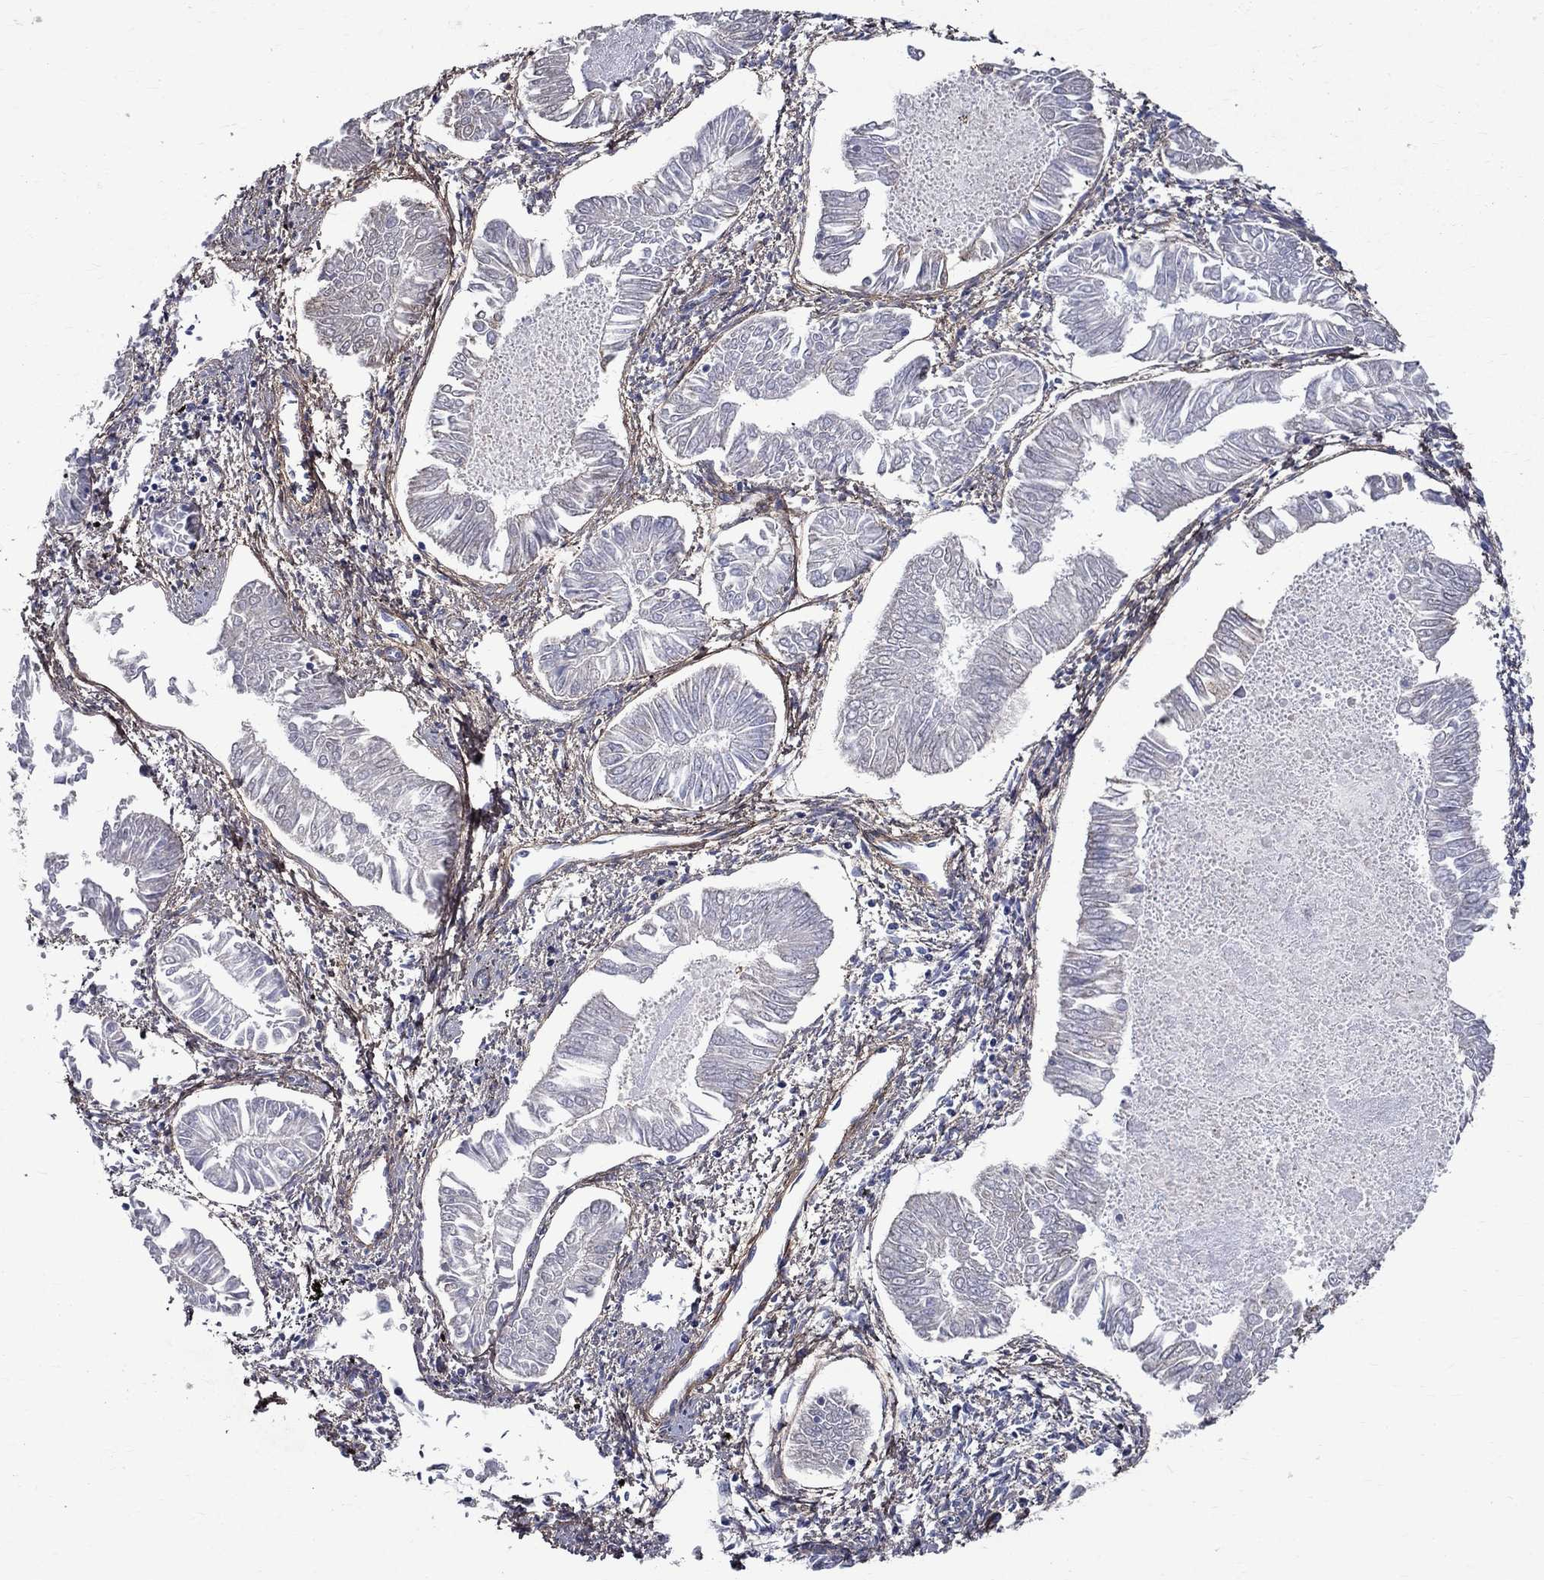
{"staining": {"intensity": "negative", "quantity": "none", "location": "none"}, "tissue": "endometrial cancer", "cell_type": "Tumor cells", "image_type": "cancer", "snomed": [{"axis": "morphology", "description": "Adenocarcinoma, NOS"}, {"axis": "topography", "description": "Endometrium"}], "caption": "The histopathology image demonstrates no significant expression in tumor cells of endometrial cancer.", "gene": "ANXA10", "patient": {"sex": "female", "age": 53}}